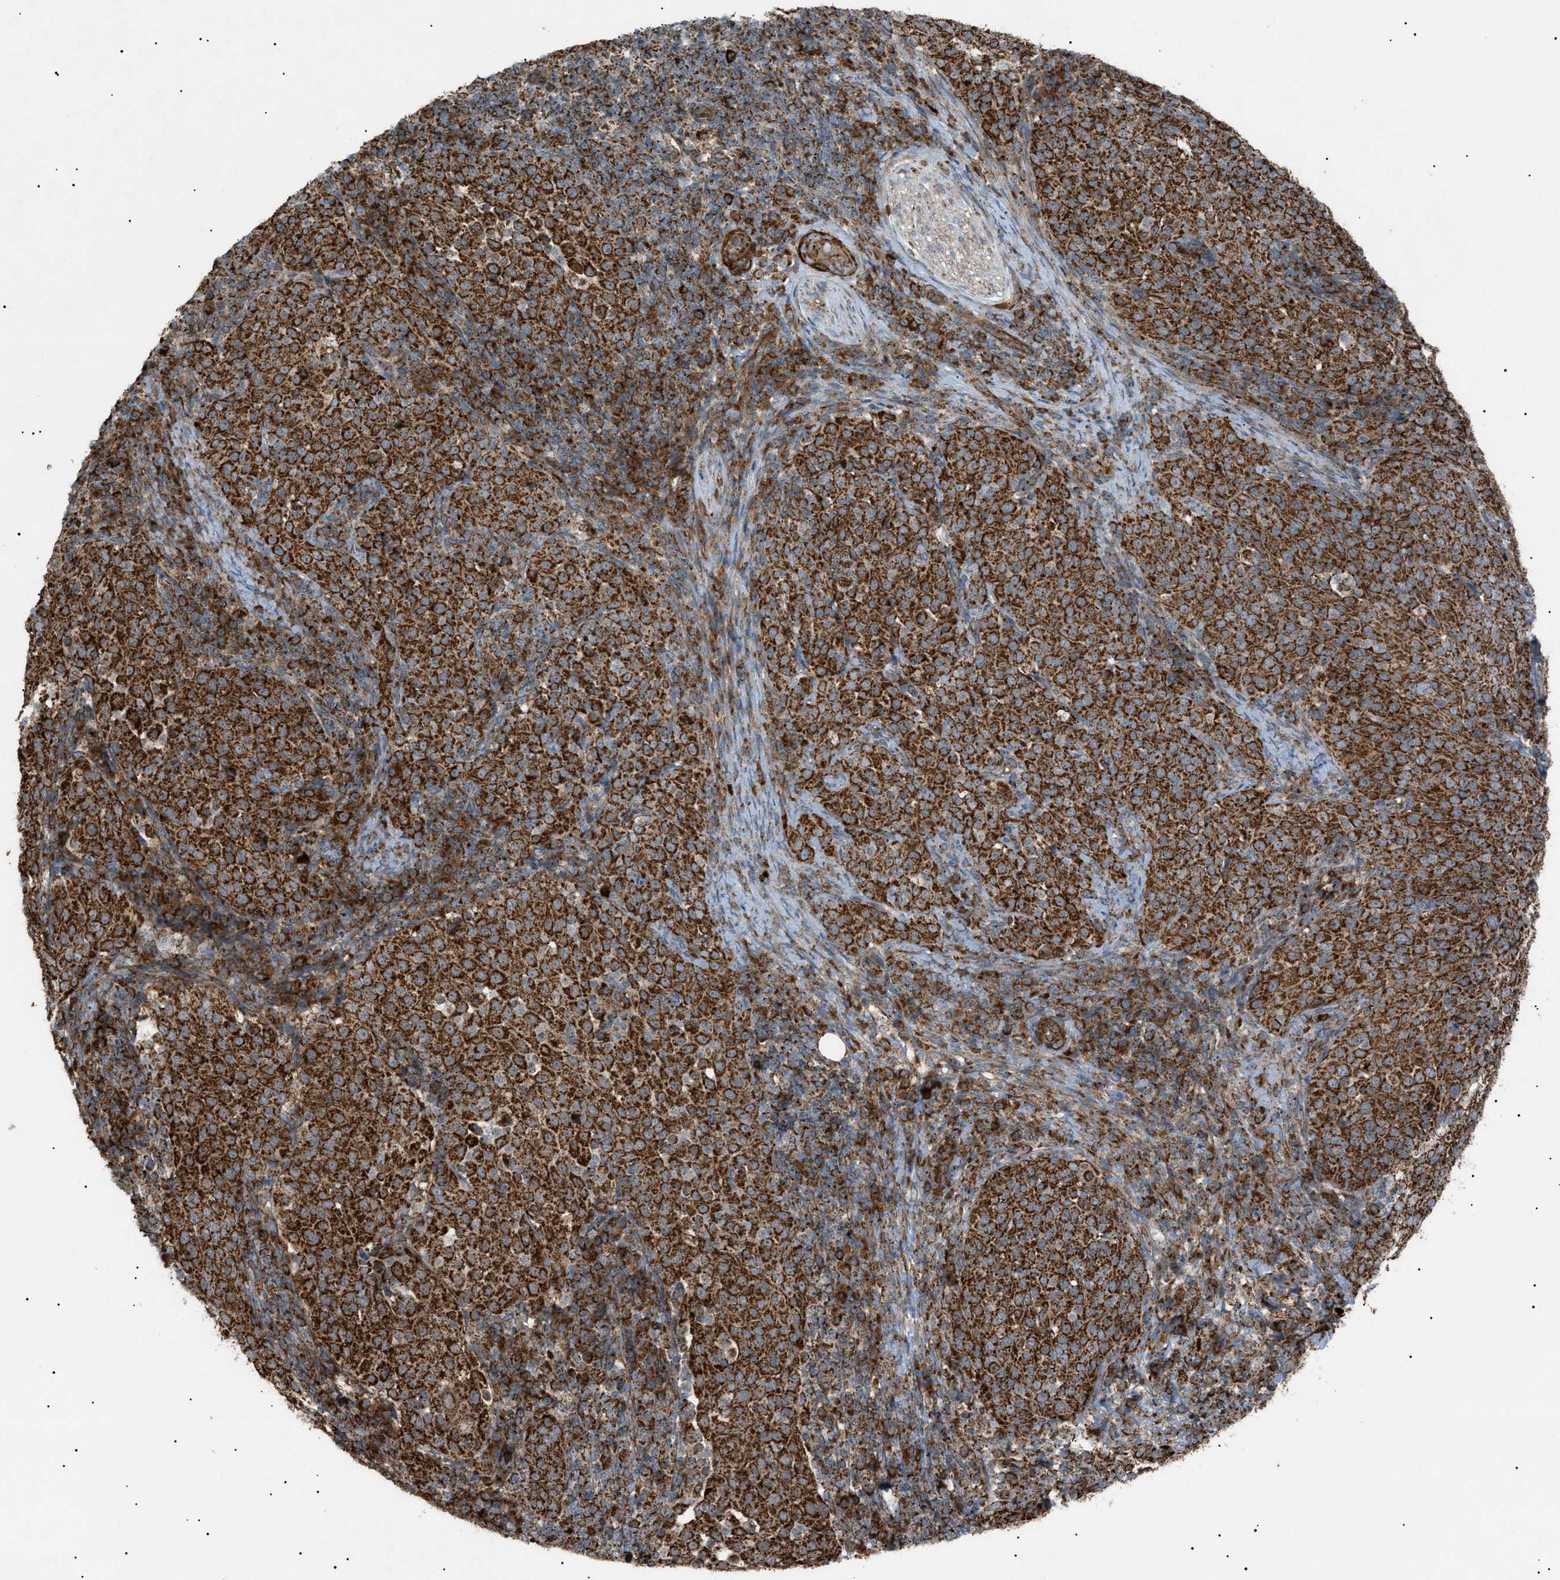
{"staining": {"intensity": "strong", "quantity": ">75%", "location": "cytoplasmic/membranous"}, "tissue": "cervical cancer", "cell_type": "Tumor cells", "image_type": "cancer", "snomed": [{"axis": "morphology", "description": "Squamous cell carcinoma, NOS"}, {"axis": "topography", "description": "Cervix"}], "caption": "Immunohistochemistry (IHC) image of cervical cancer stained for a protein (brown), which displays high levels of strong cytoplasmic/membranous expression in approximately >75% of tumor cells.", "gene": "C1GALT1C1", "patient": {"sex": "female", "age": 51}}